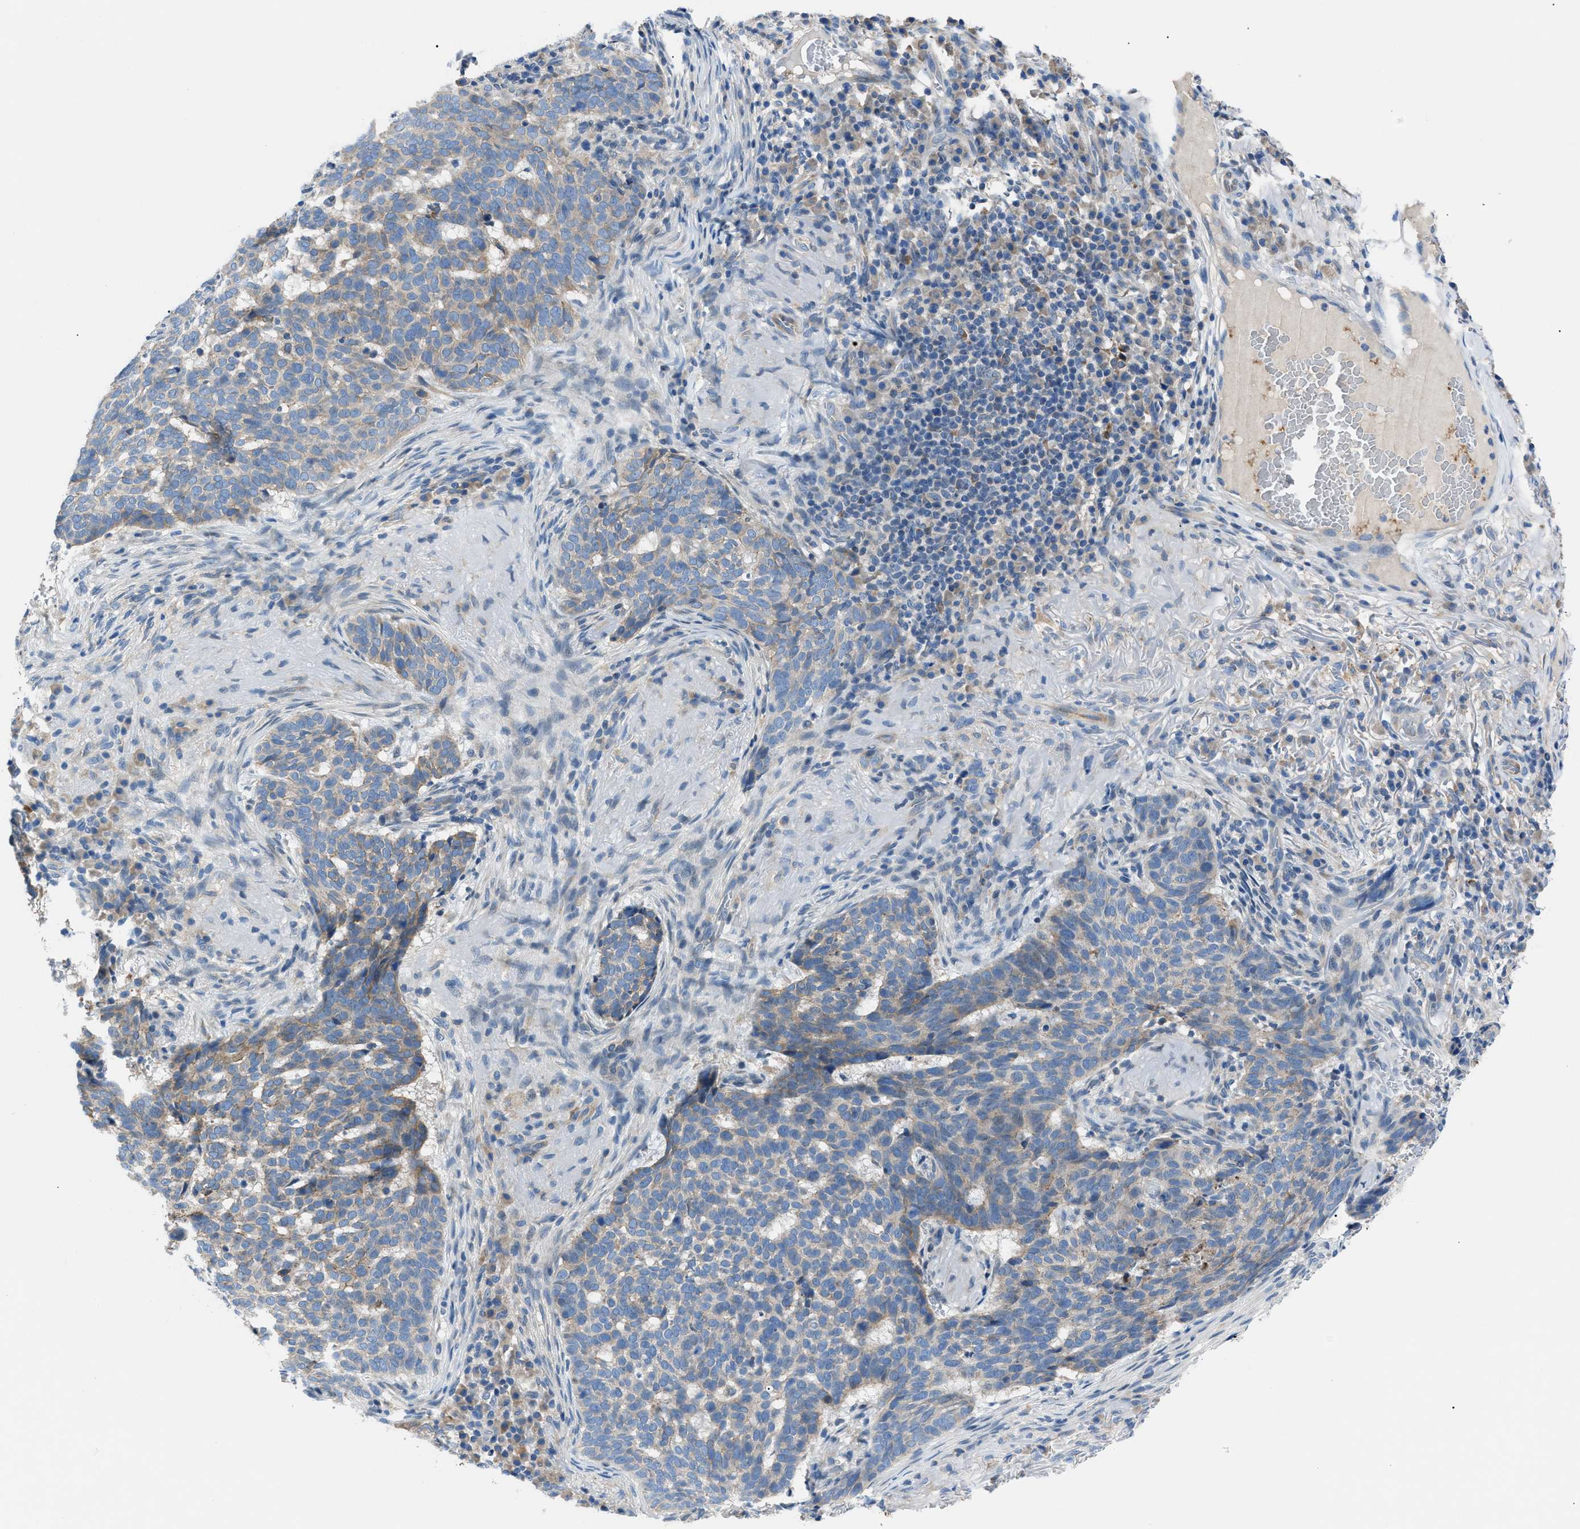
{"staining": {"intensity": "weak", "quantity": ">75%", "location": "cytoplasmic/membranous"}, "tissue": "skin cancer", "cell_type": "Tumor cells", "image_type": "cancer", "snomed": [{"axis": "morphology", "description": "Basal cell carcinoma"}, {"axis": "topography", "description": "Skin"}], "caption": "An image of basal cell carcinoma (skin) stained for a protein demonstrates weak cytoplasmic/membranous brown staining in tumor cells.", "gene": "ZDHHC24", "patient": {"sex": "male", "age": 85}}